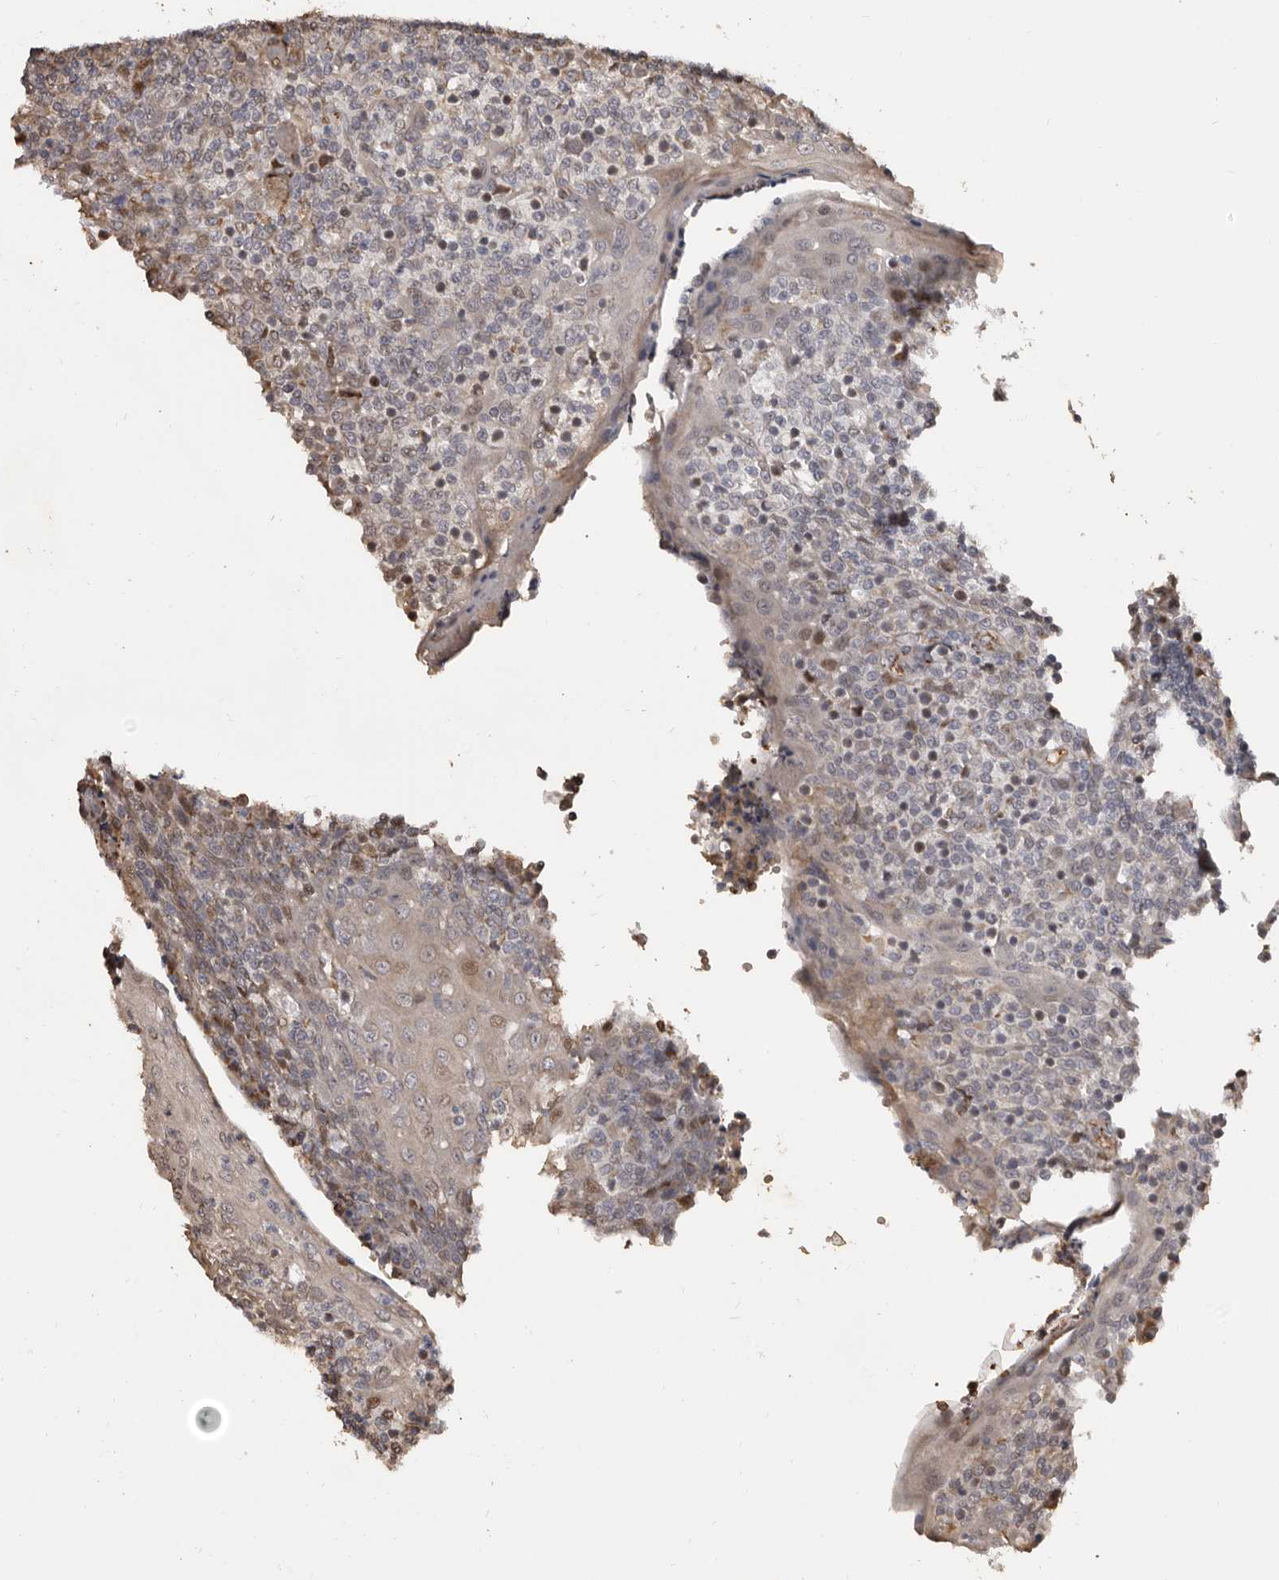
{"staining": {"intensity": "moderate", "quantity": "<25%", "location": "cytoplasmic/membranous"}, "tissue": "tonsil", "cell_type": "Germinal center cells", "image_type": "normal", "snomed": [{"axis": "morphology", "description": "Normal tissue, NOS"}, {"axis": "topography", "description": "Tonsil"}], "caption": "A photomicrograph of tonsil stained for a protein displays moderate cytoplasmic/membranous brown staining in germinal center cells.", "gene": "ENTREP1", "patient": {"sex": "female", "age": 19}}